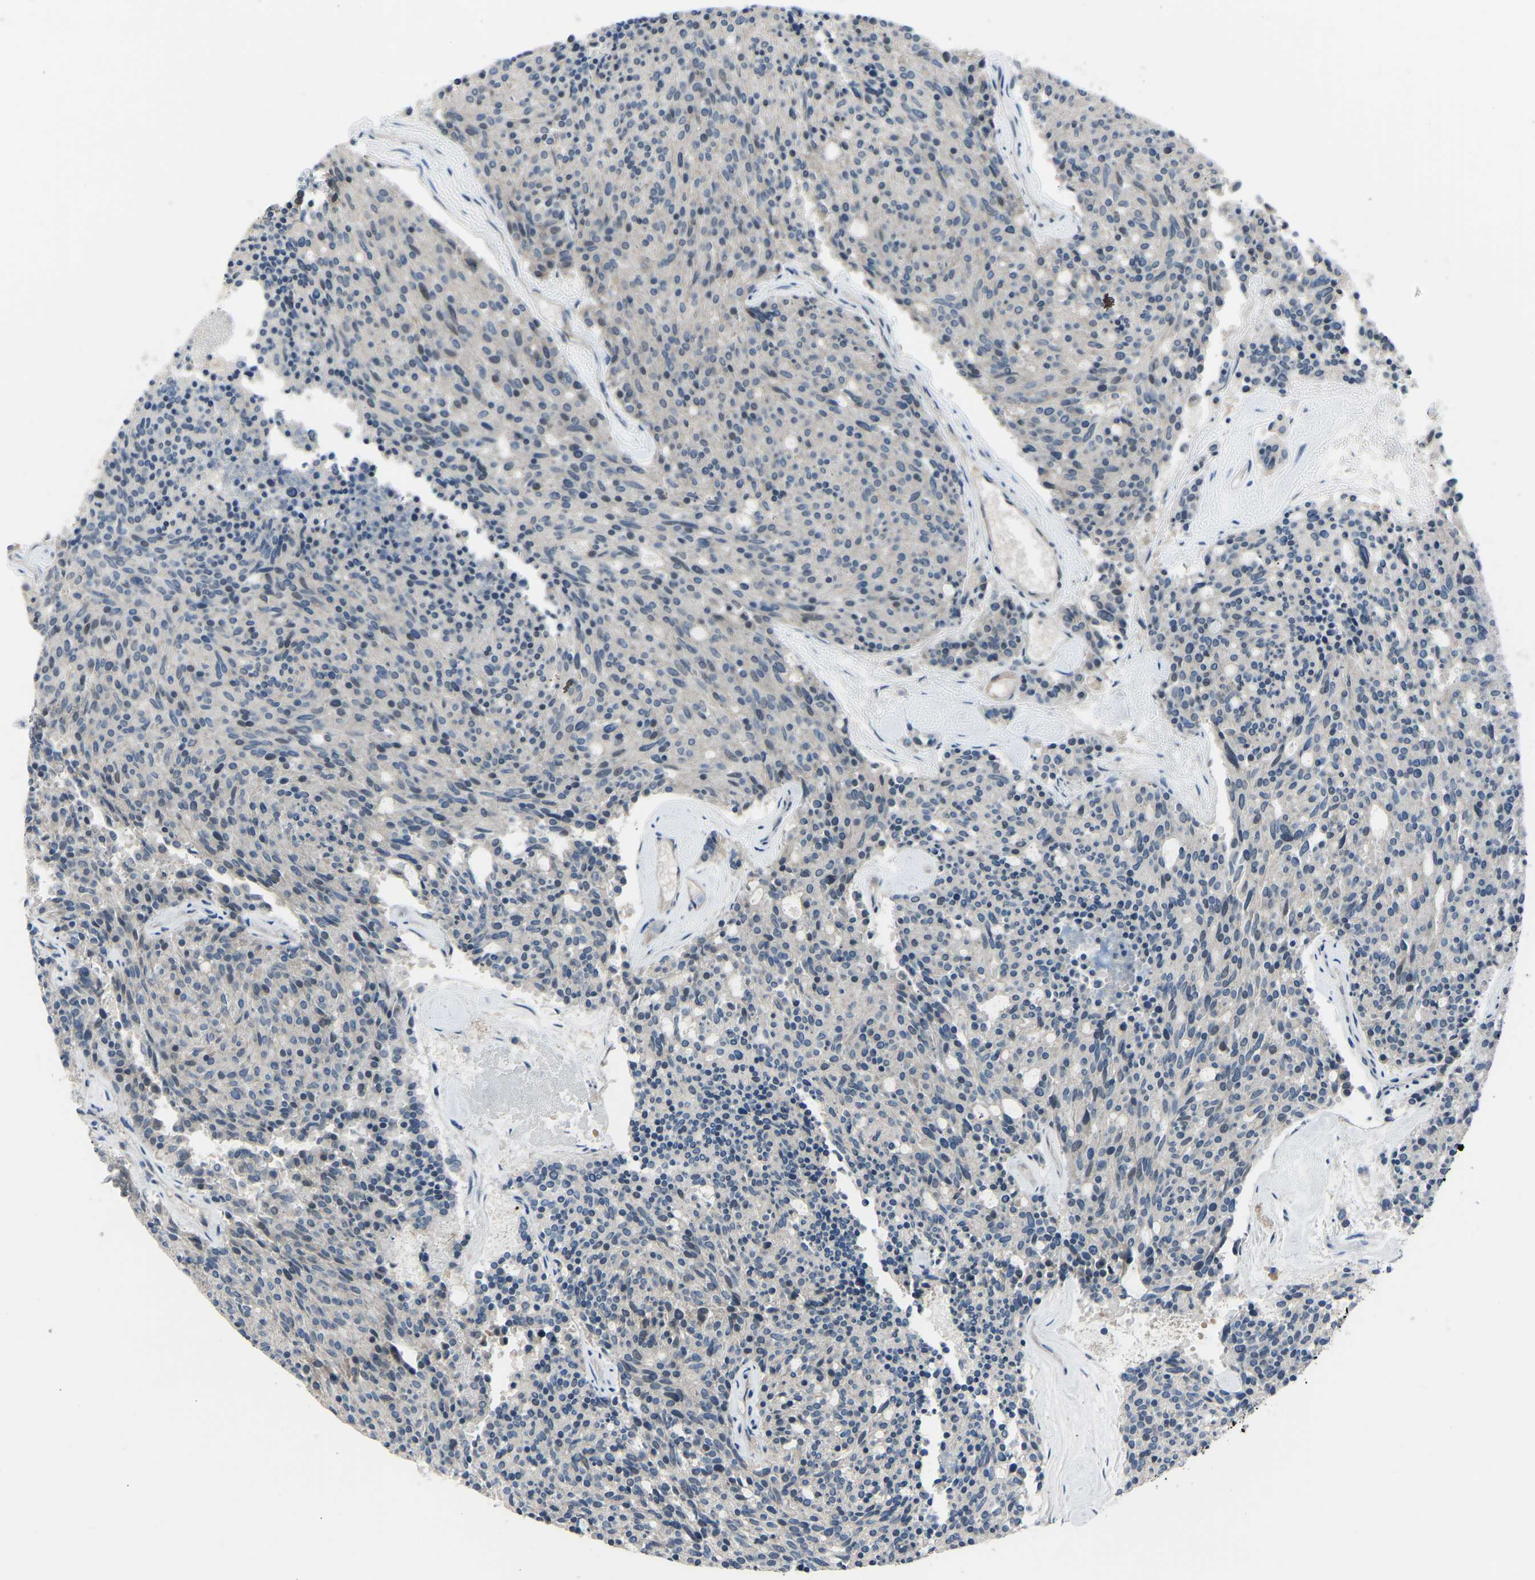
{"staining": {"intensity": "negative", "quantity": "none", "location": "none"}, "tissue": "carcinoid", "cell_type": "Tumor cells", "image_type": "cancer", "snomed": [{"axis": "morphology", "description": "Carcinoid, malignant, NOS"}, {"axis": "topography", "description": "Pancreas"}], "caption": "Tumor cells show no significant positivity in carcinoid. Brightfield microscopy of IHC stained with DAB (brown) and hematoxylin (blue), captured at high magnification.", "gene": "CDK2AP1", "patient": {"sex": "female", "age": 54}}